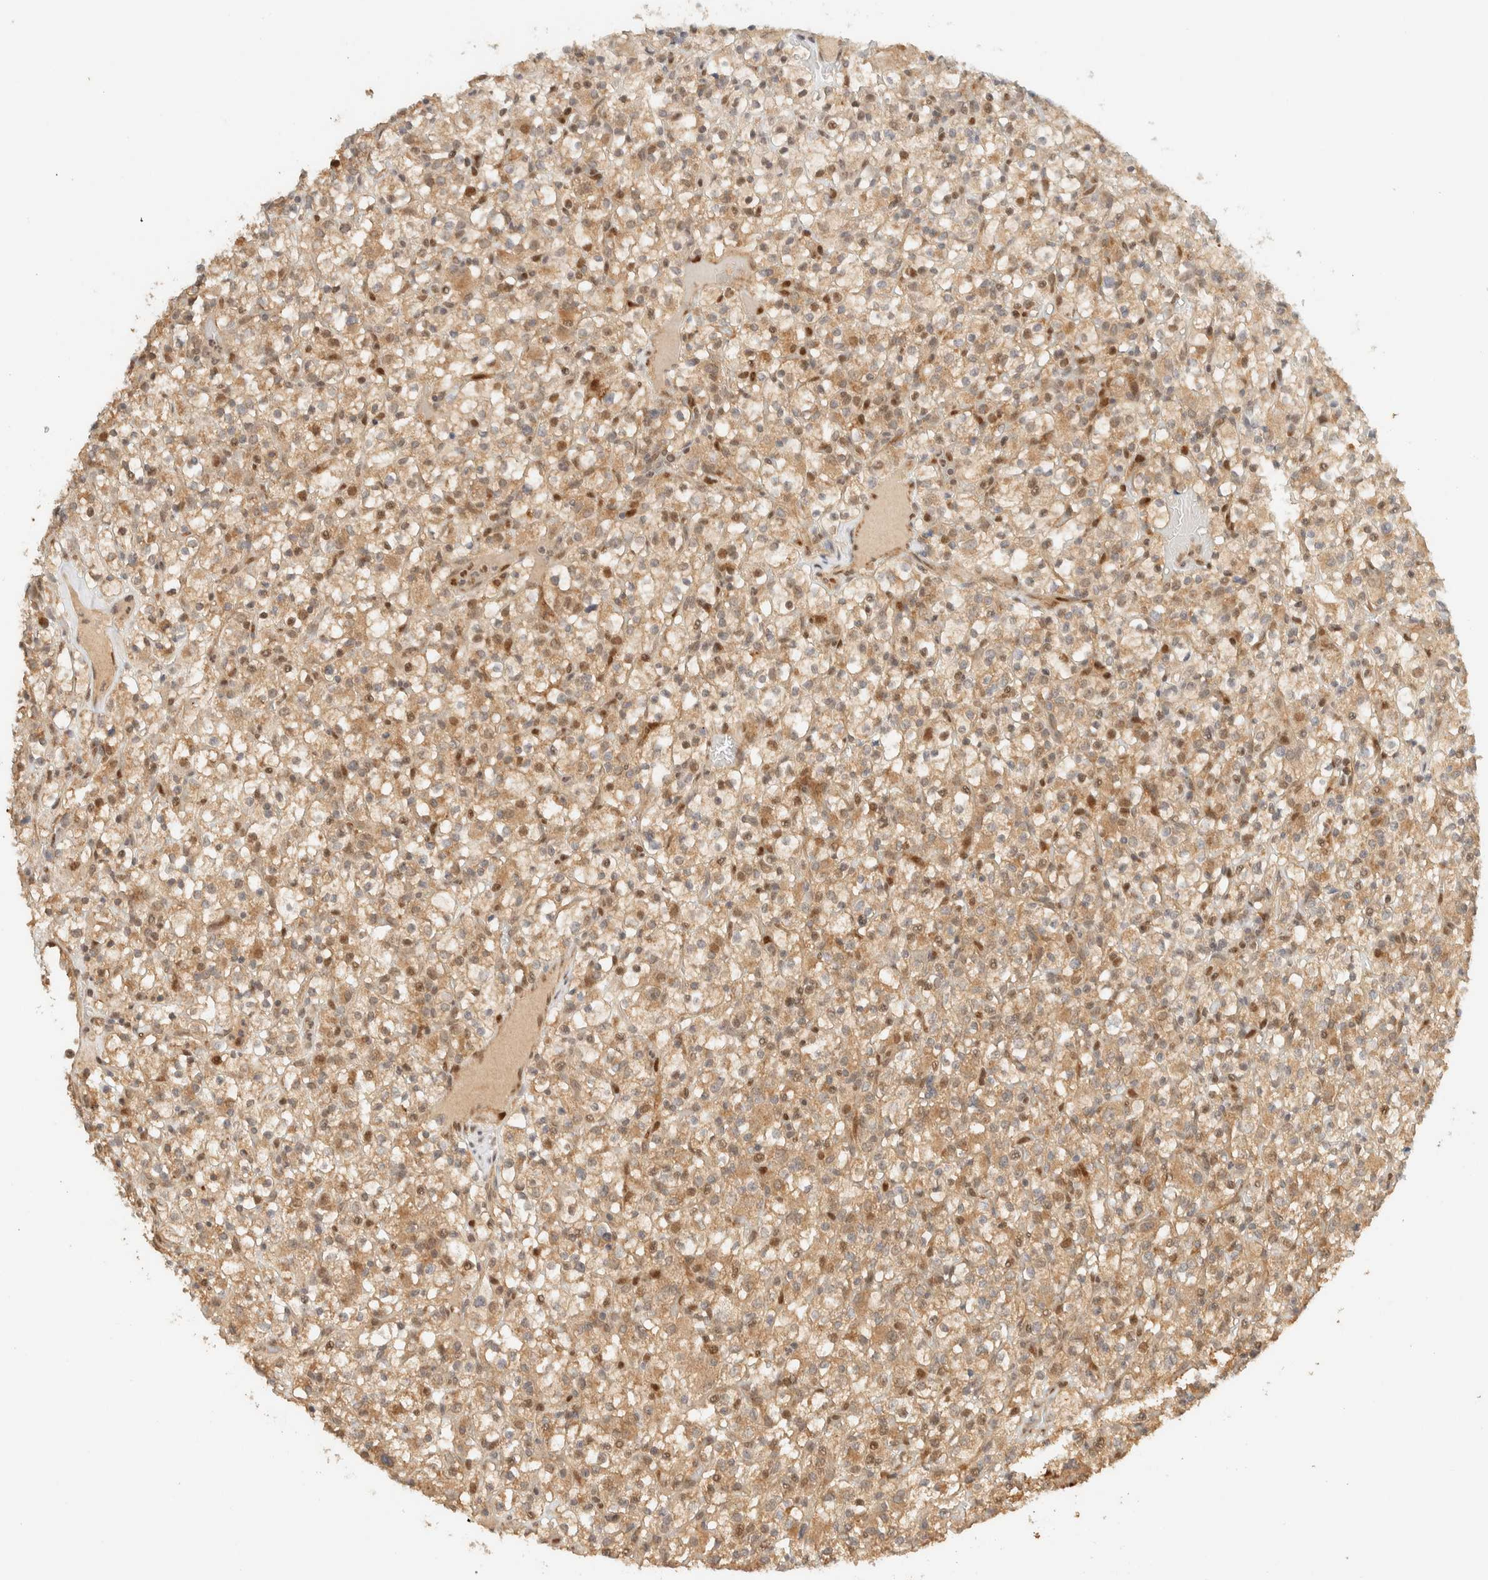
{"staining": {"intensity": "weak", "quantity": ">75%", "location": "cytoplasmic/membranous"}, "tissue": "renal cancer", "cell_type": "Tumor cells", "image_type": "cancer", "snomed": [{"axis": "morphology", "description": "Normal tissue, NOS"}, {"axis": "morphology", "description": "Adenocarcinoma, NOS"}, {"axis": "topography", "description": "Kidney"}], "caption": "Human renal adenocarcinoma stained with a protein marker reveals weak staining in tumor cells.", "gene": "ZBTB34", "patient": {"sex": "female", "age": 72}}